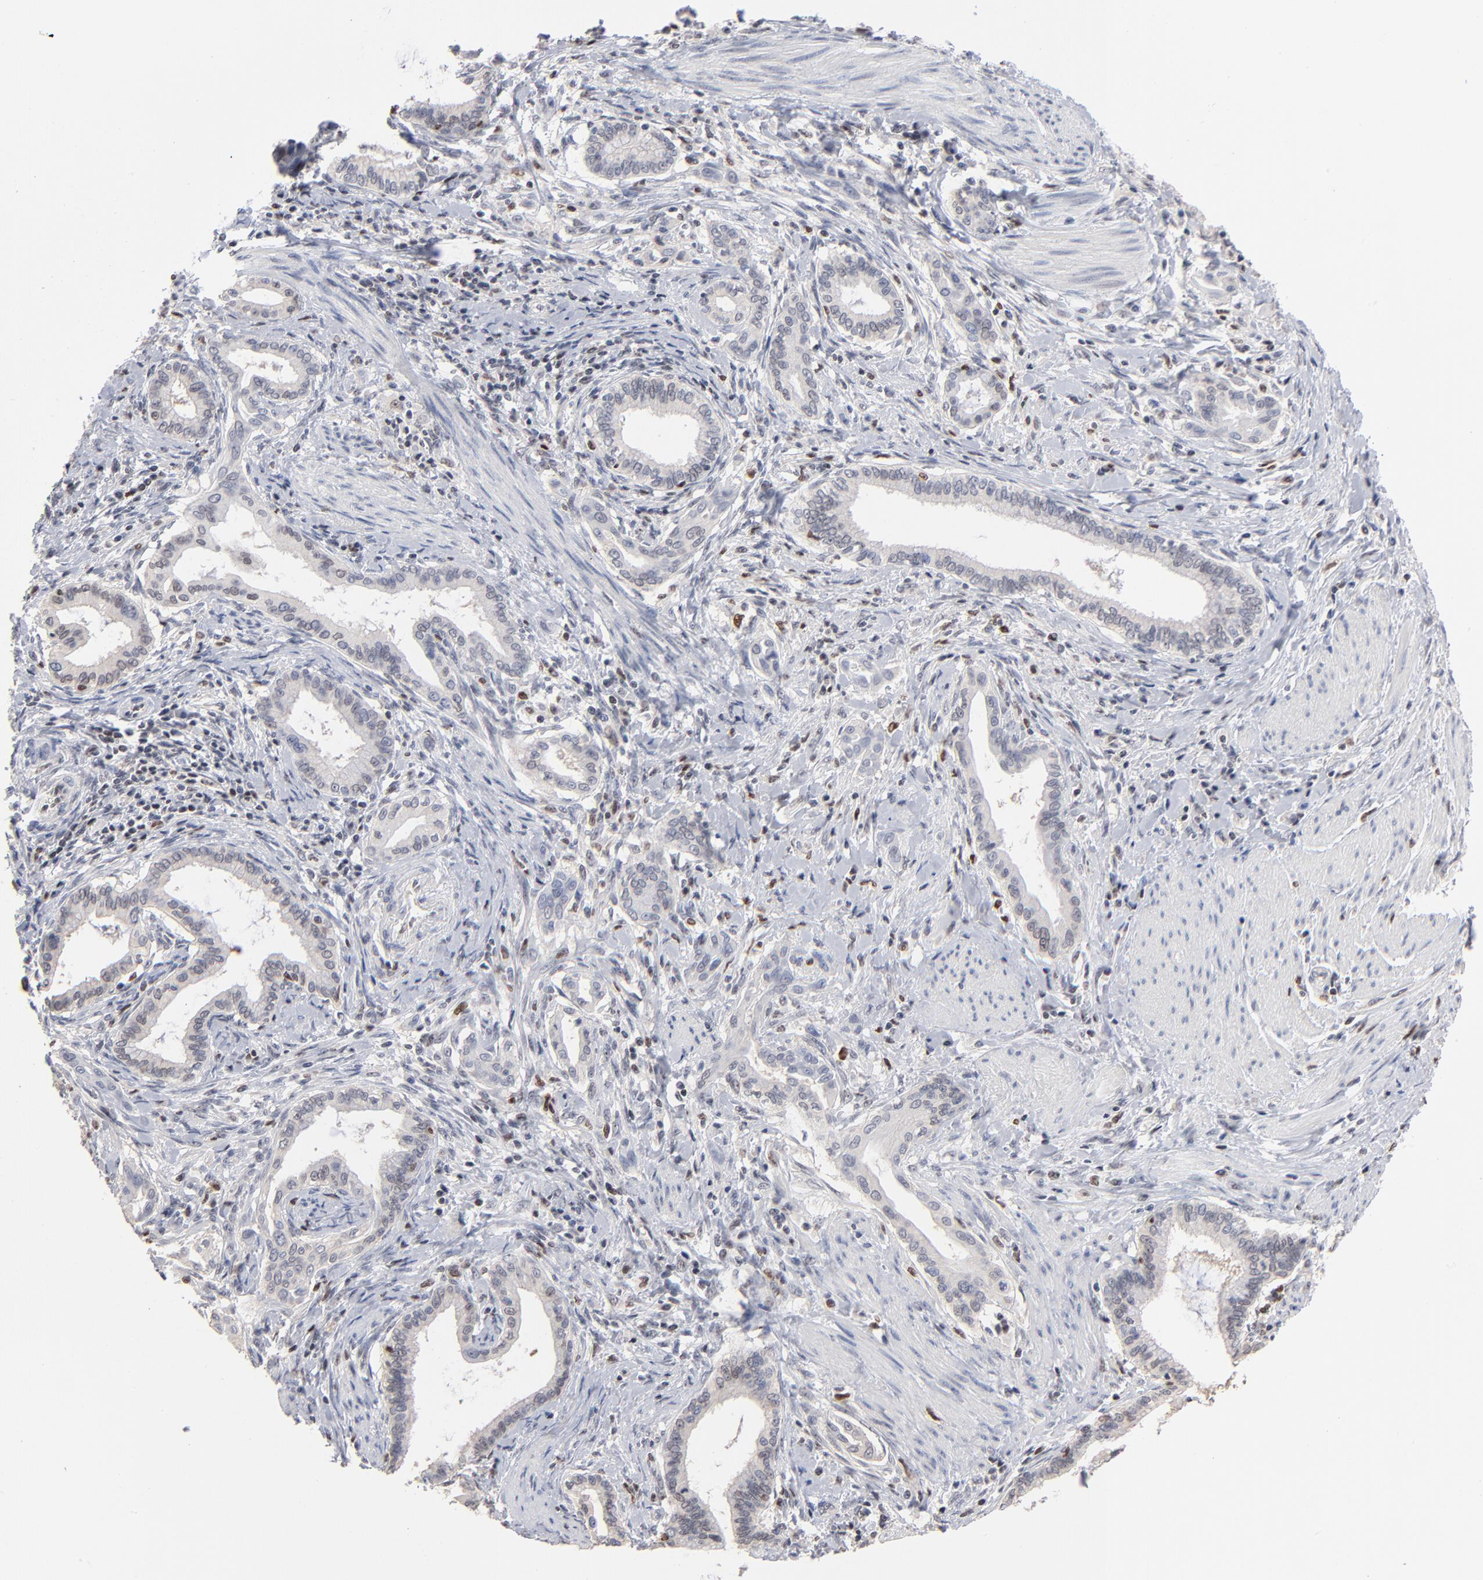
{"staining": {"intensity": "negative", "quantity": "none", "location": "none"}, "tissue": "pancreatic cancer", "cell_type": "Tumor cells", "image_type": "cancer", "snomed": [{"axis": "morphology", "description": "Adenocarcinoma, NOS"}, {"axis": "topography", "description": "Pancreas"}], "caption": "An IHC histopathology image of pancreatic cancer (adenocarcinoma) is shown. There is no staining in tumor cells of pancreatic cancer (adenocarcinoma).", "gene": "MAX", "patient": {"sex": "female", "age": 64}}